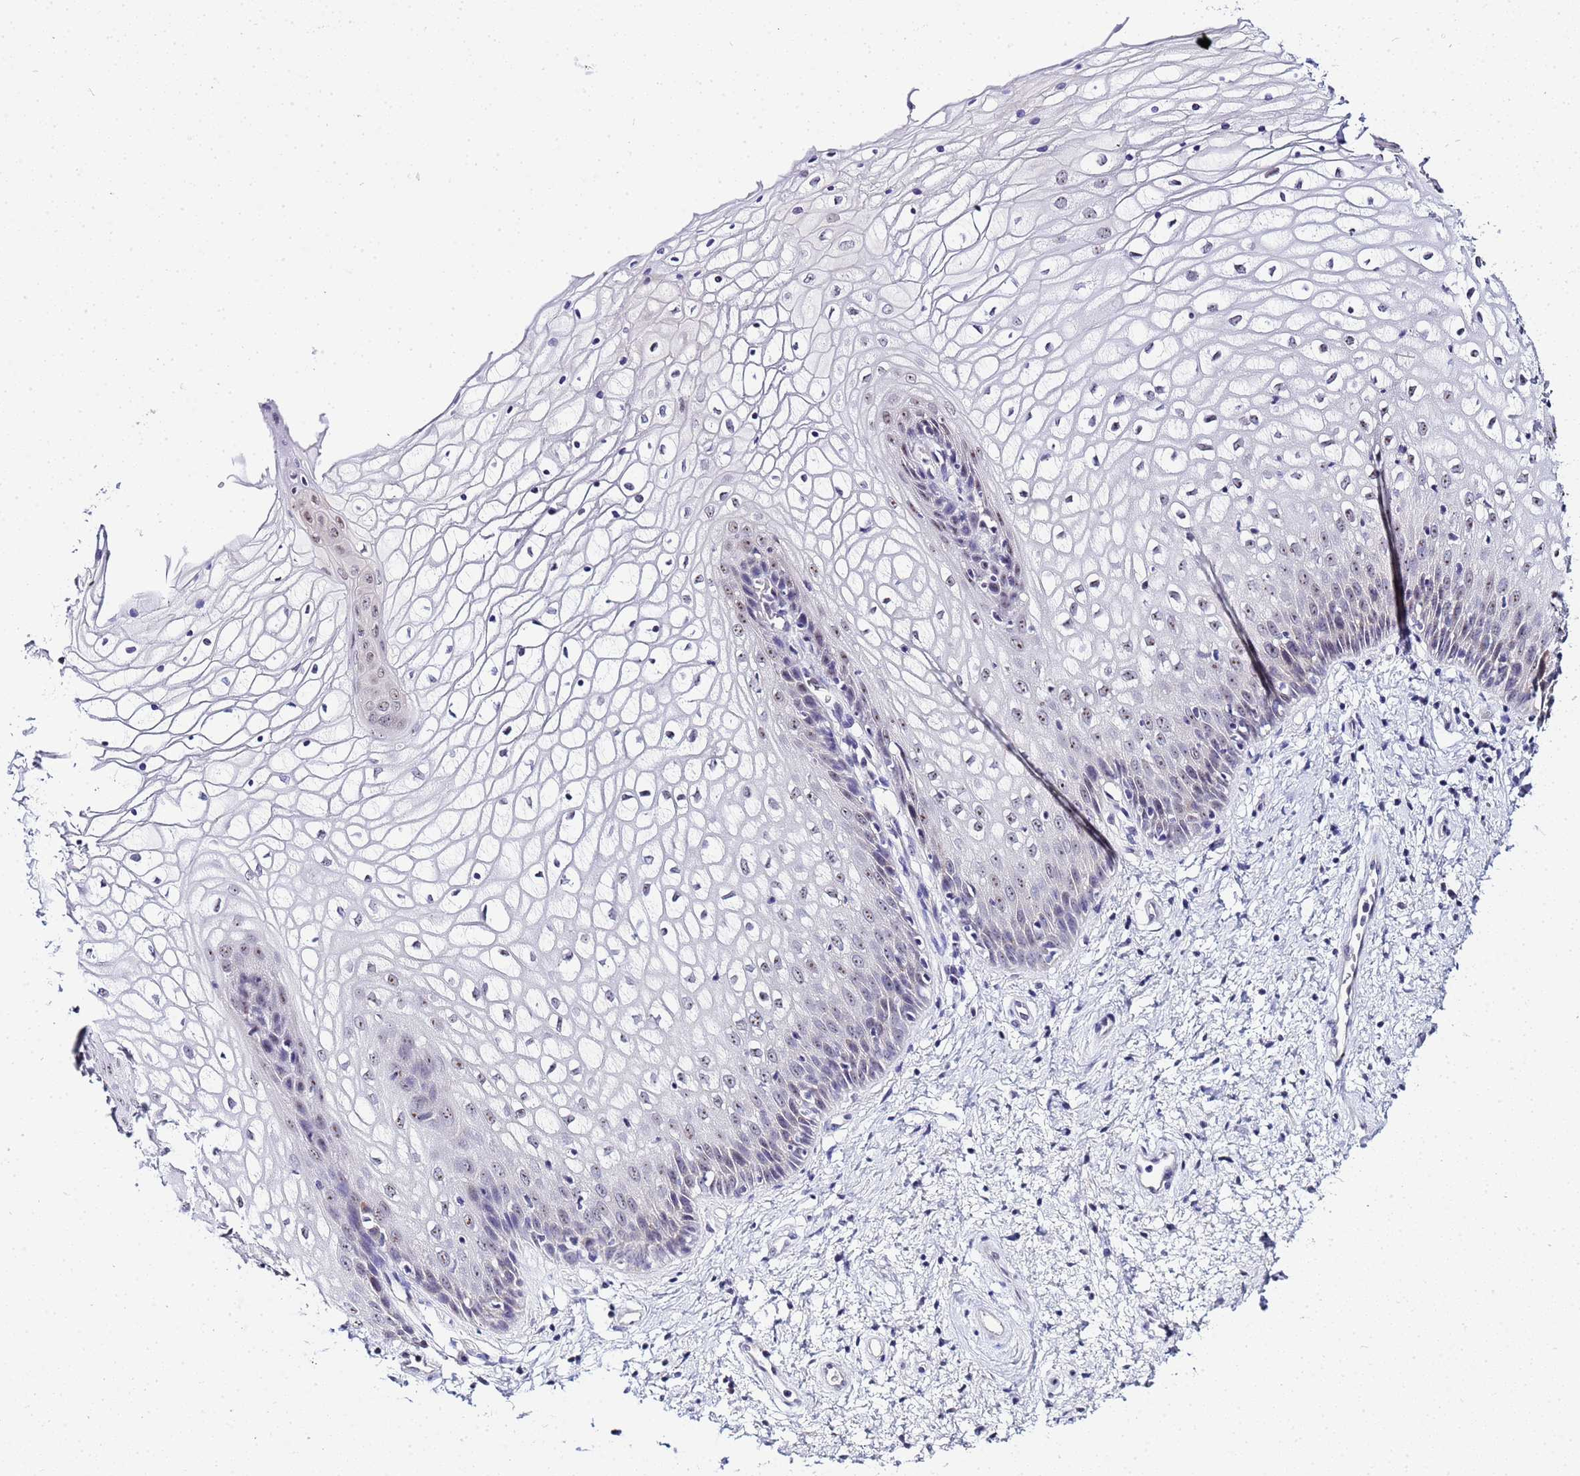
{"staining": {"intensity": "weak", "quantity": "25%-75%", "location": "nuclear"}, "tissue": "vagina", "cell_type": "Squamous epithelial cells", "image_type": "normal", "snomed": [{"axis": "morphology", "description": "Normal tissue, NOS"}, {"axis": "topography", "description": "Vagina"}], "caption": "Immunohistochemistry (IHC) of benign vagina demonstrates low levels of weak nuclear staining in approximately 25%-75% of squamous epithelial cells. The staining is performed using DAB brown chromogen to label protein expression. The nuclei are counter-stained blue using hematoxylin.", "gene": "ACTL6B", "patient": {"sex": "female", "age": 34}}